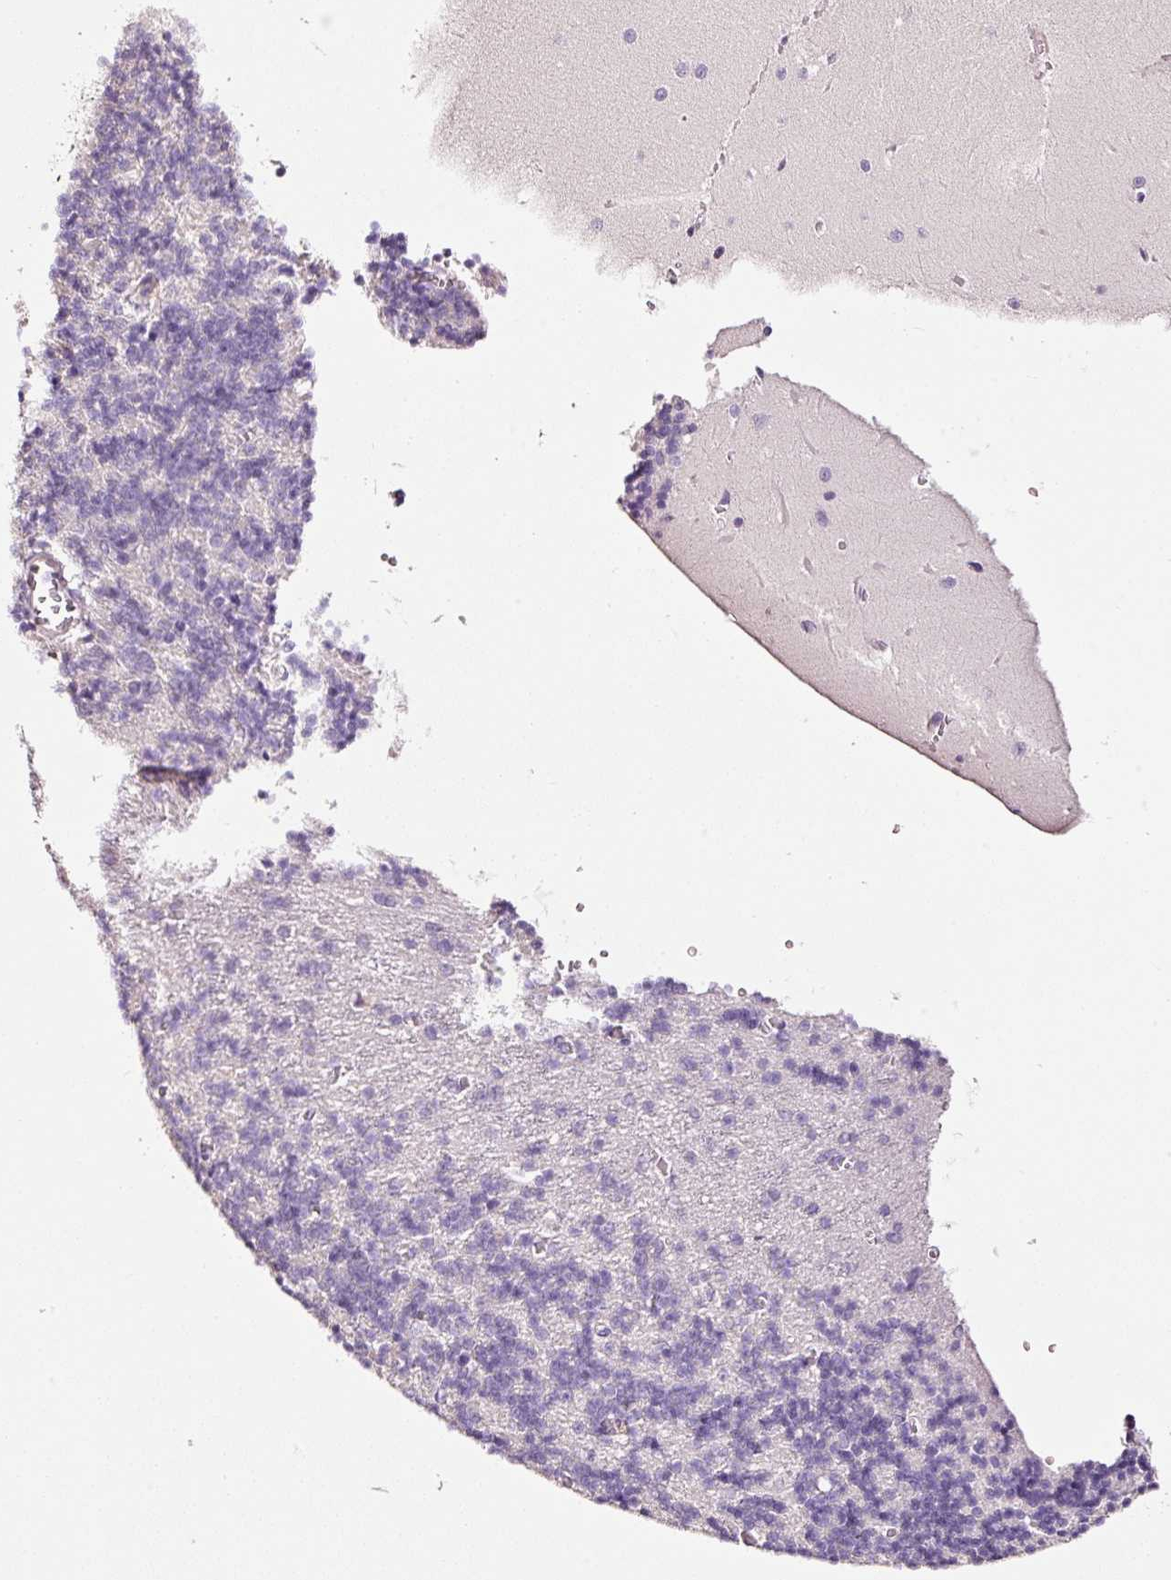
{"staining": {"intensity": "negative", "quantity": "none", "location": "none"}, "tissue": "cerebellum", "cell_type": "Cells in granular layer", "image_type": "normal", "snomed": [{"axis": "morphology", "description": "Normal tissue, NOS"}, {"axis": "topography", "description": "Cerebellum"}], "caption": "Cerebellum stained for a protein using immunohistochemistry (IHC) demonstrates no expression cells in granular layer.", "gene": "CYB561A3", "patient": {"sex": "male", "age": 37}}